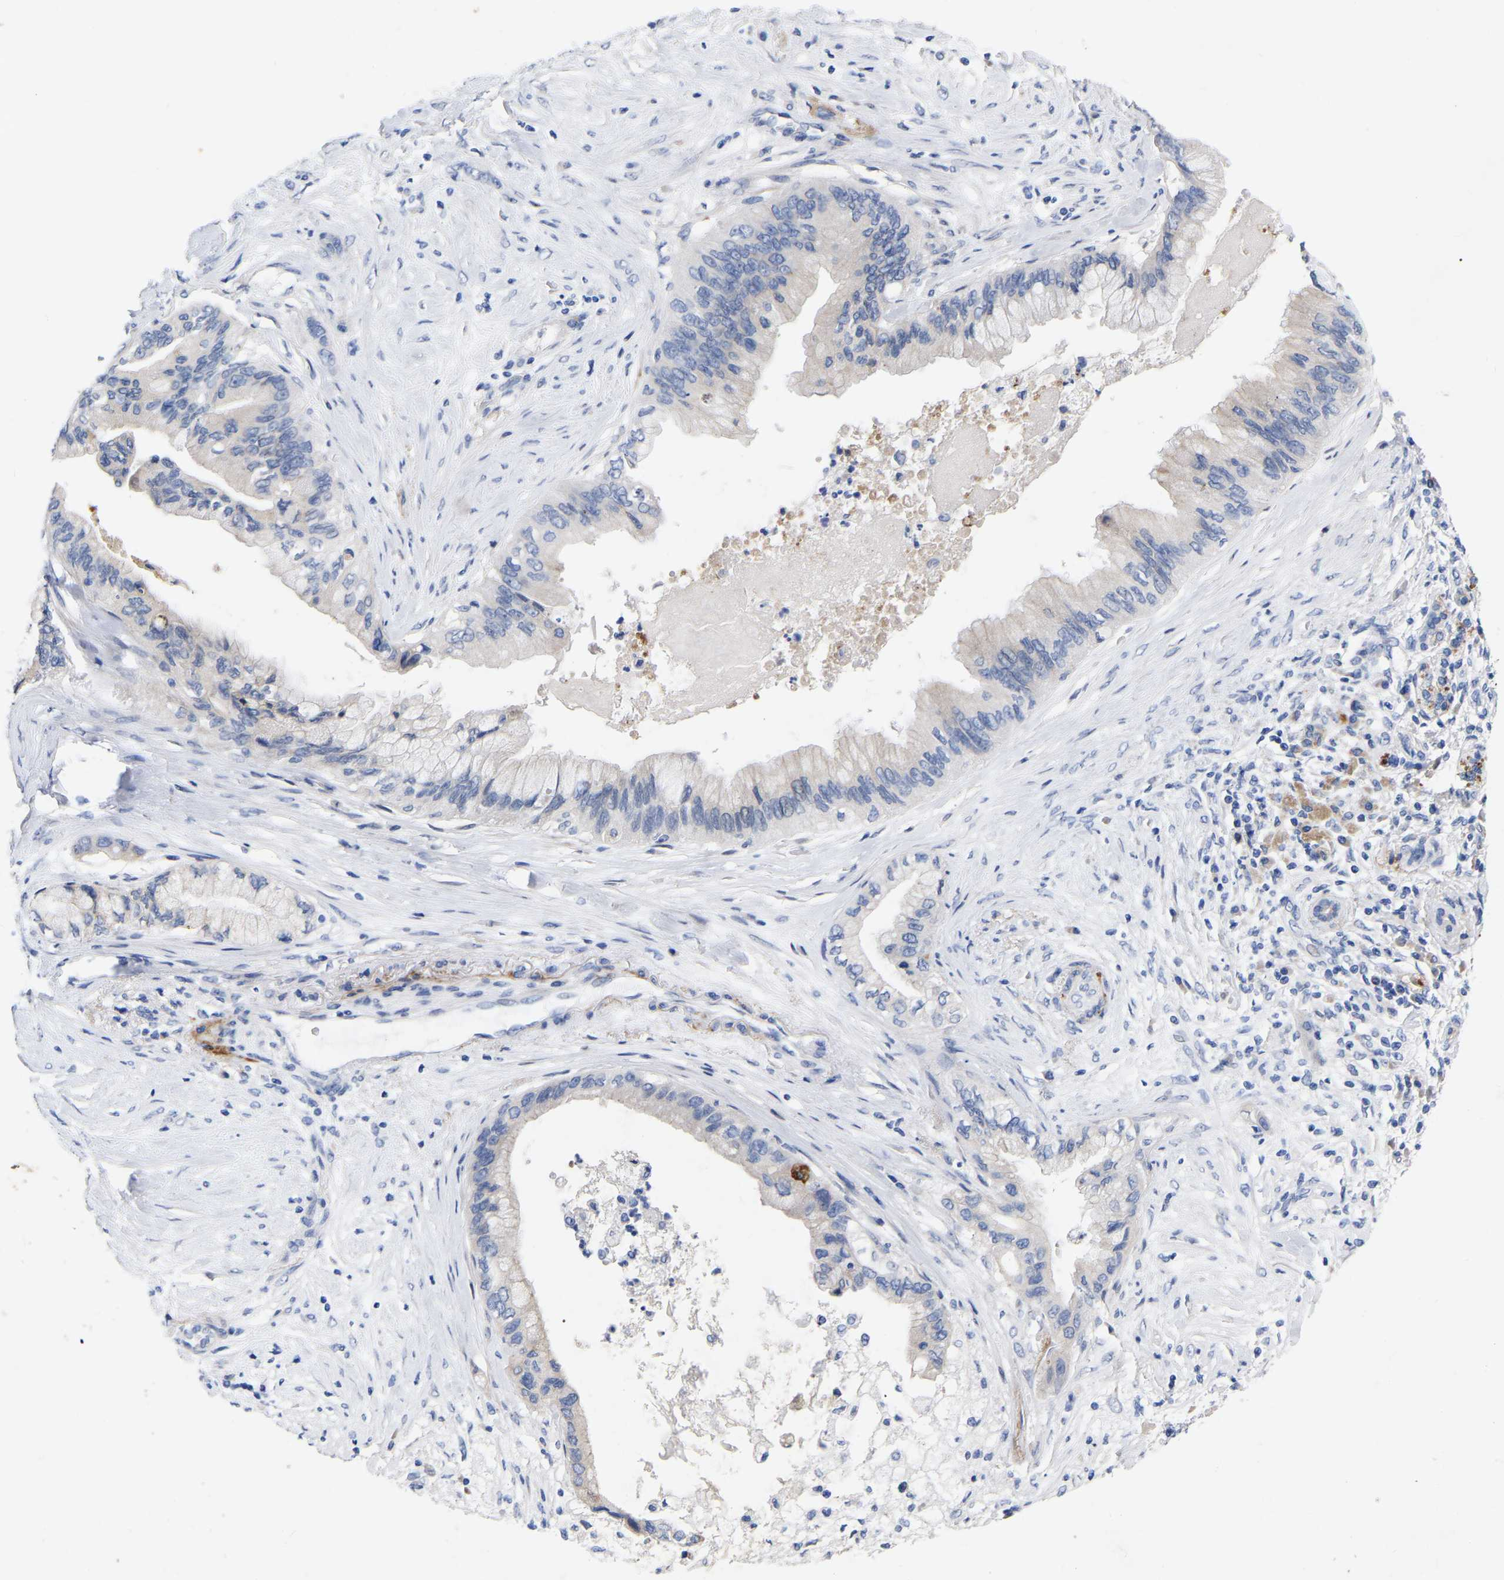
{"staining": {"intensity": "negative", "quantity": "none", "location": "none"}, "tissue": "pancreatic cancer", "cell_type": "Tumor cells", "image_type": "cancer", "snomed": [{"axis": "morphology", "description": "Adenocarcinoma, NOS"}, {"axis": "topography", "description": "Pancreas"}], "caption": "Pancreatic cancer (adenocarcinoma) was stained to show a protein in brown. There is no significant positivity in tumor cells.", "gene": "STRIP2", "patient": {"sex": "female", "age": 73}}